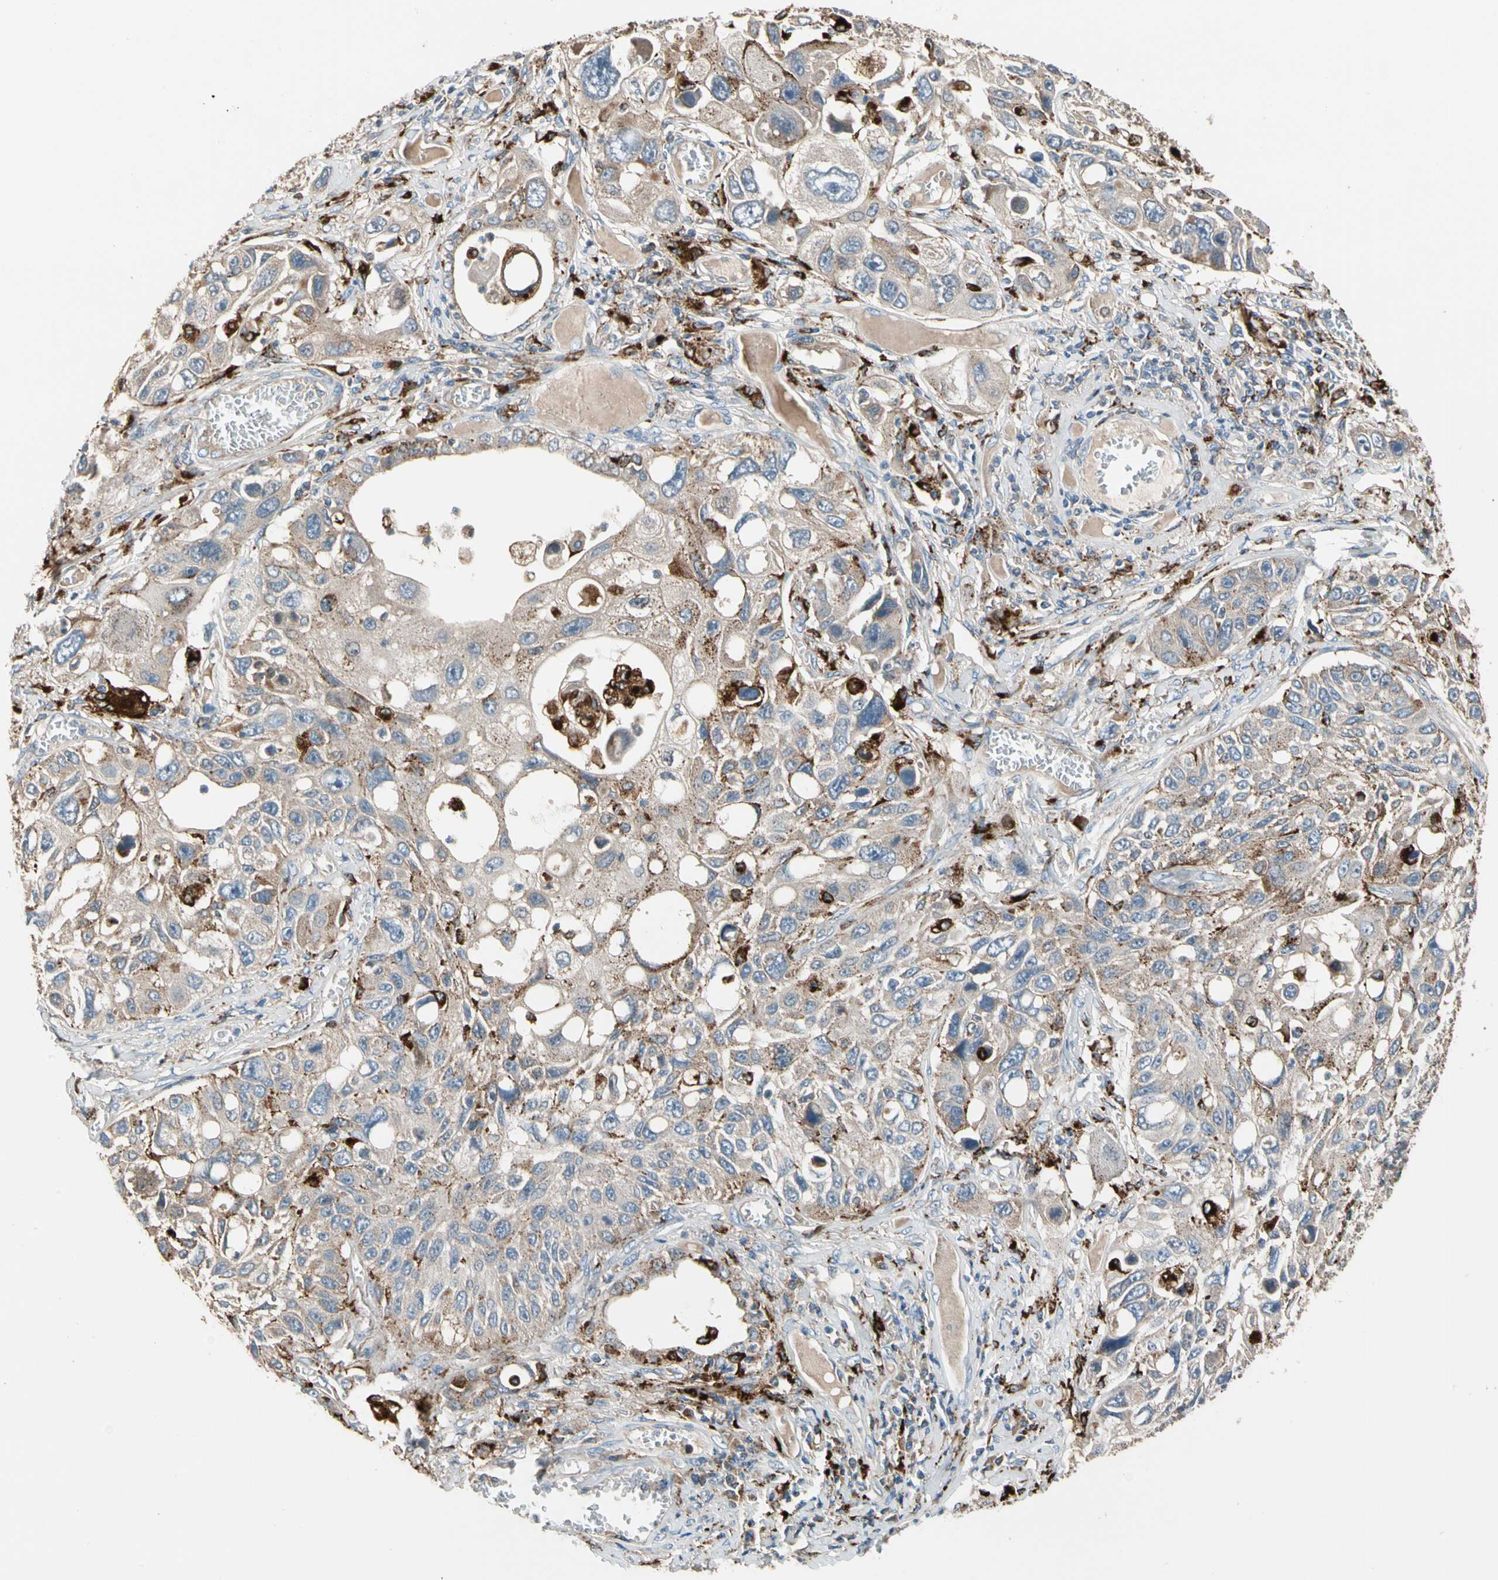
{"staining": {"intensity": "moderate", "quantity": "<25%", "location": "cytoplasmic/membranous"}, "tissue": "lung cancer", "cell_type": "Tumor cells", "image_type": "cancer", "snomed": [{"axis": "morphology", "description": "Squamous cell carcinoma, NOS"}, {"axis": "topography", "description": "Lung"}], "caption": "High-magnification brightfield microscopy of lung cancer stained with DAB (brown) and counterstained with hematoxylin (blue). tumor cells exhibit moderate cytoplasmic/membranous staining is present in approximately<25% of cells.", "gene": "GM2A", "patient": {"sex": "male", "age": 71}}